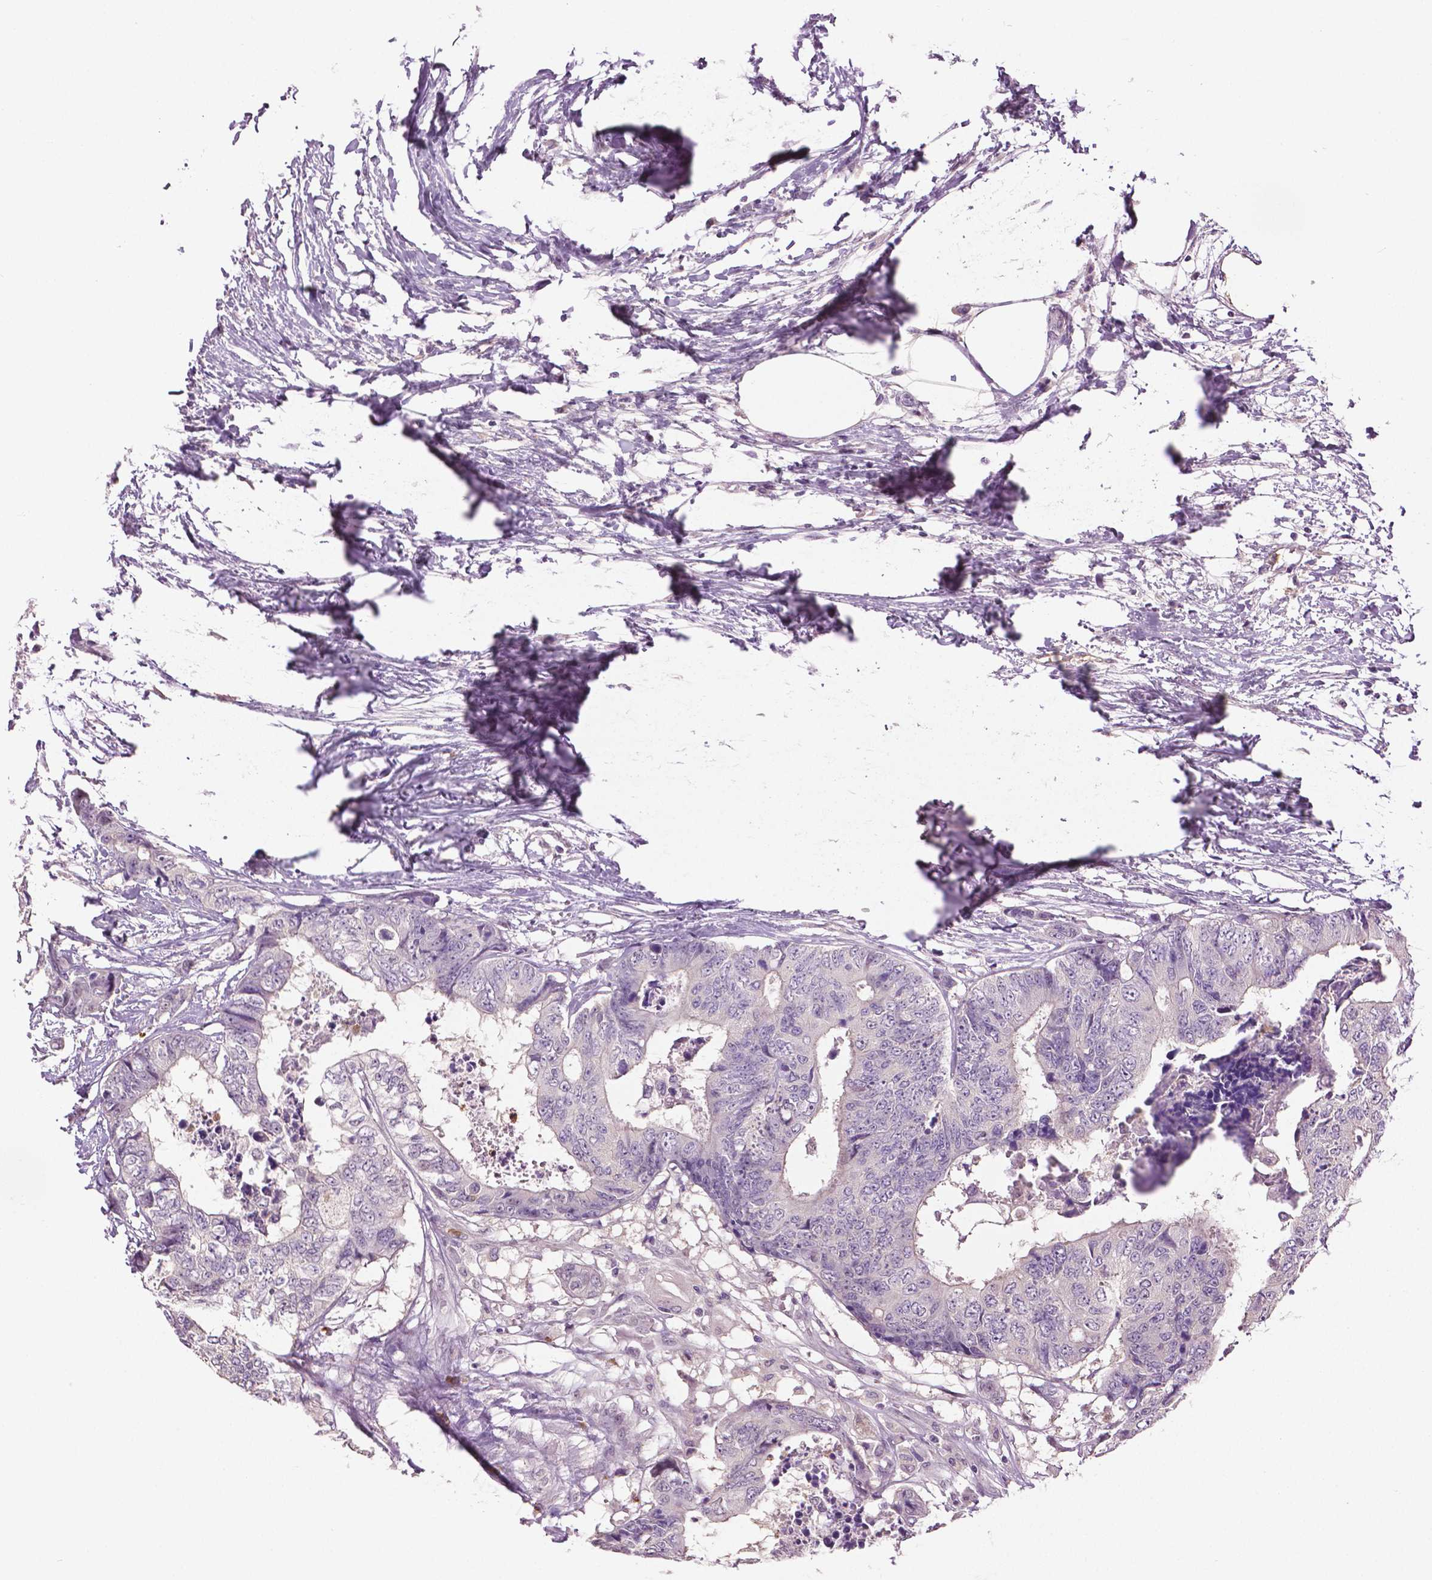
{"staining": {"intensity": "negative", "quantity": "none", "location": "none"}, "tissue": "colorectal cancer", "cell_type": "Tumor cells", "image_type": "cancer", "snomed": [{"axis": "morphology", "description": "Adenocarcinoma, NOS"}, {"axis": "topography", "description": "Colon"}], "caption": "DAB immunohistochemical staining of adenocarcinoma (colorectal) displays no significant staining in tumor cells.", "gene": "PTPN5", "patient": {"sex": "female", "age": 48}}